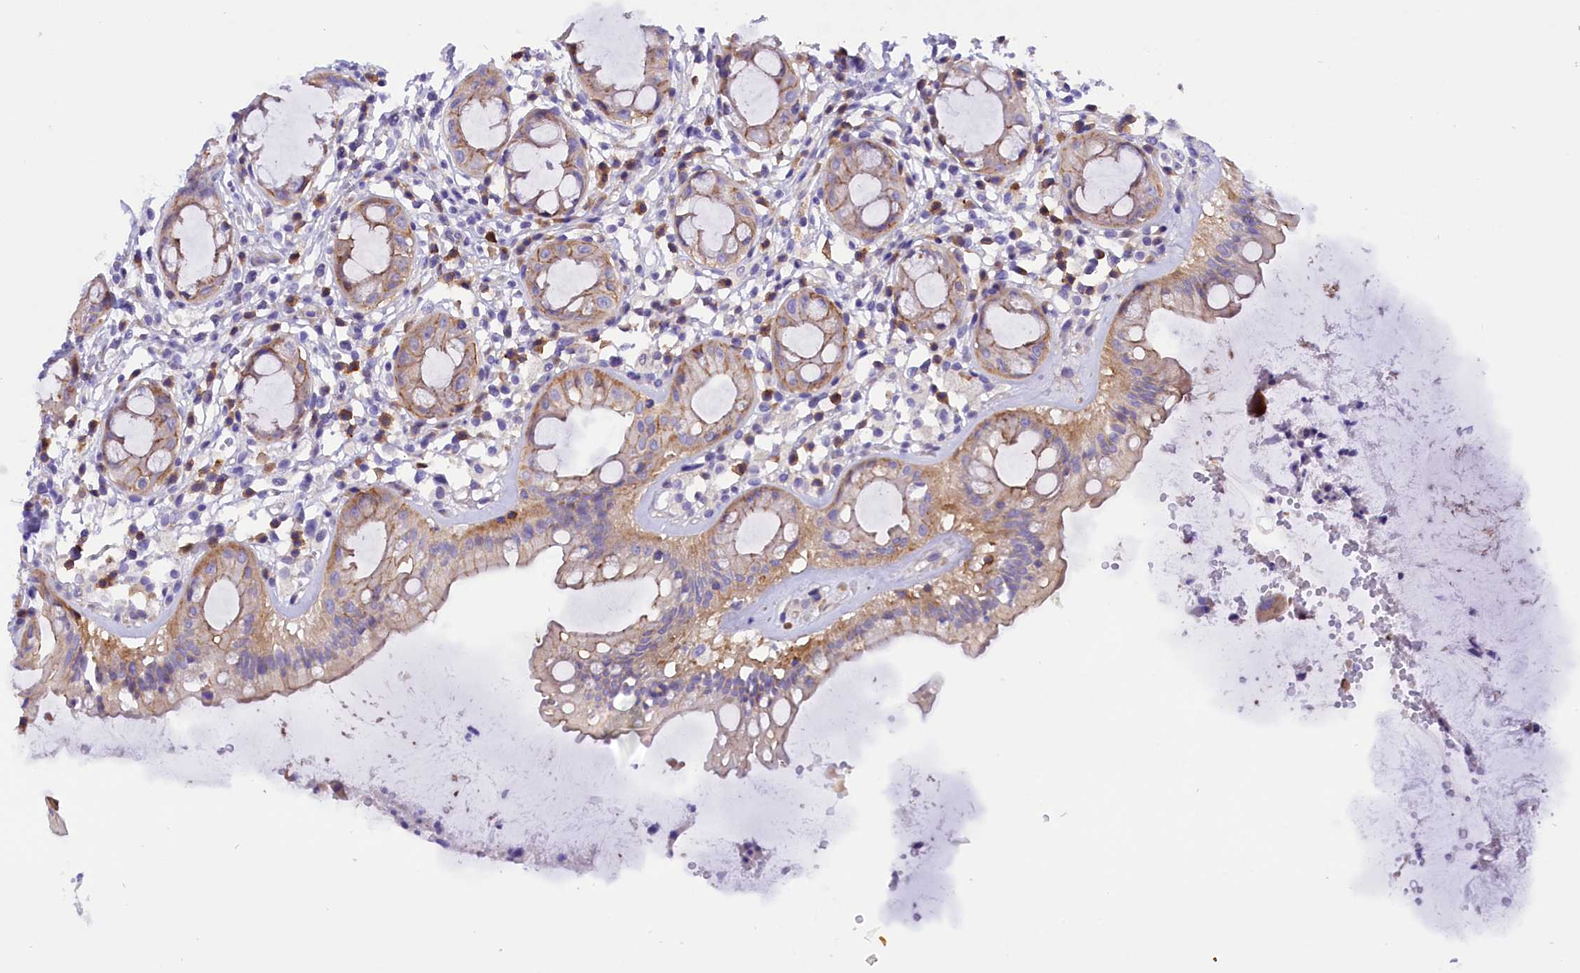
{"staining": {"intensity": "moderate", "quantity": "25%-75%", "location": "cytoplasmic/membranous"}, "tissue": "rectum", "cell_type": "Glandular cells", "image_type": "normal", "snomed": [{"axis": "morphology", "description": "Normal tissue, NOS"}, {"axis": "topography", "description": "Rectum"}], "caption": "A histopathology image of rectum stained for a protein demonstrates moderate cytoplasmic/membranous brown staining in glandular cells.", "gene": "FAM193A", "patient": {"sex": "female", "age": 57}}